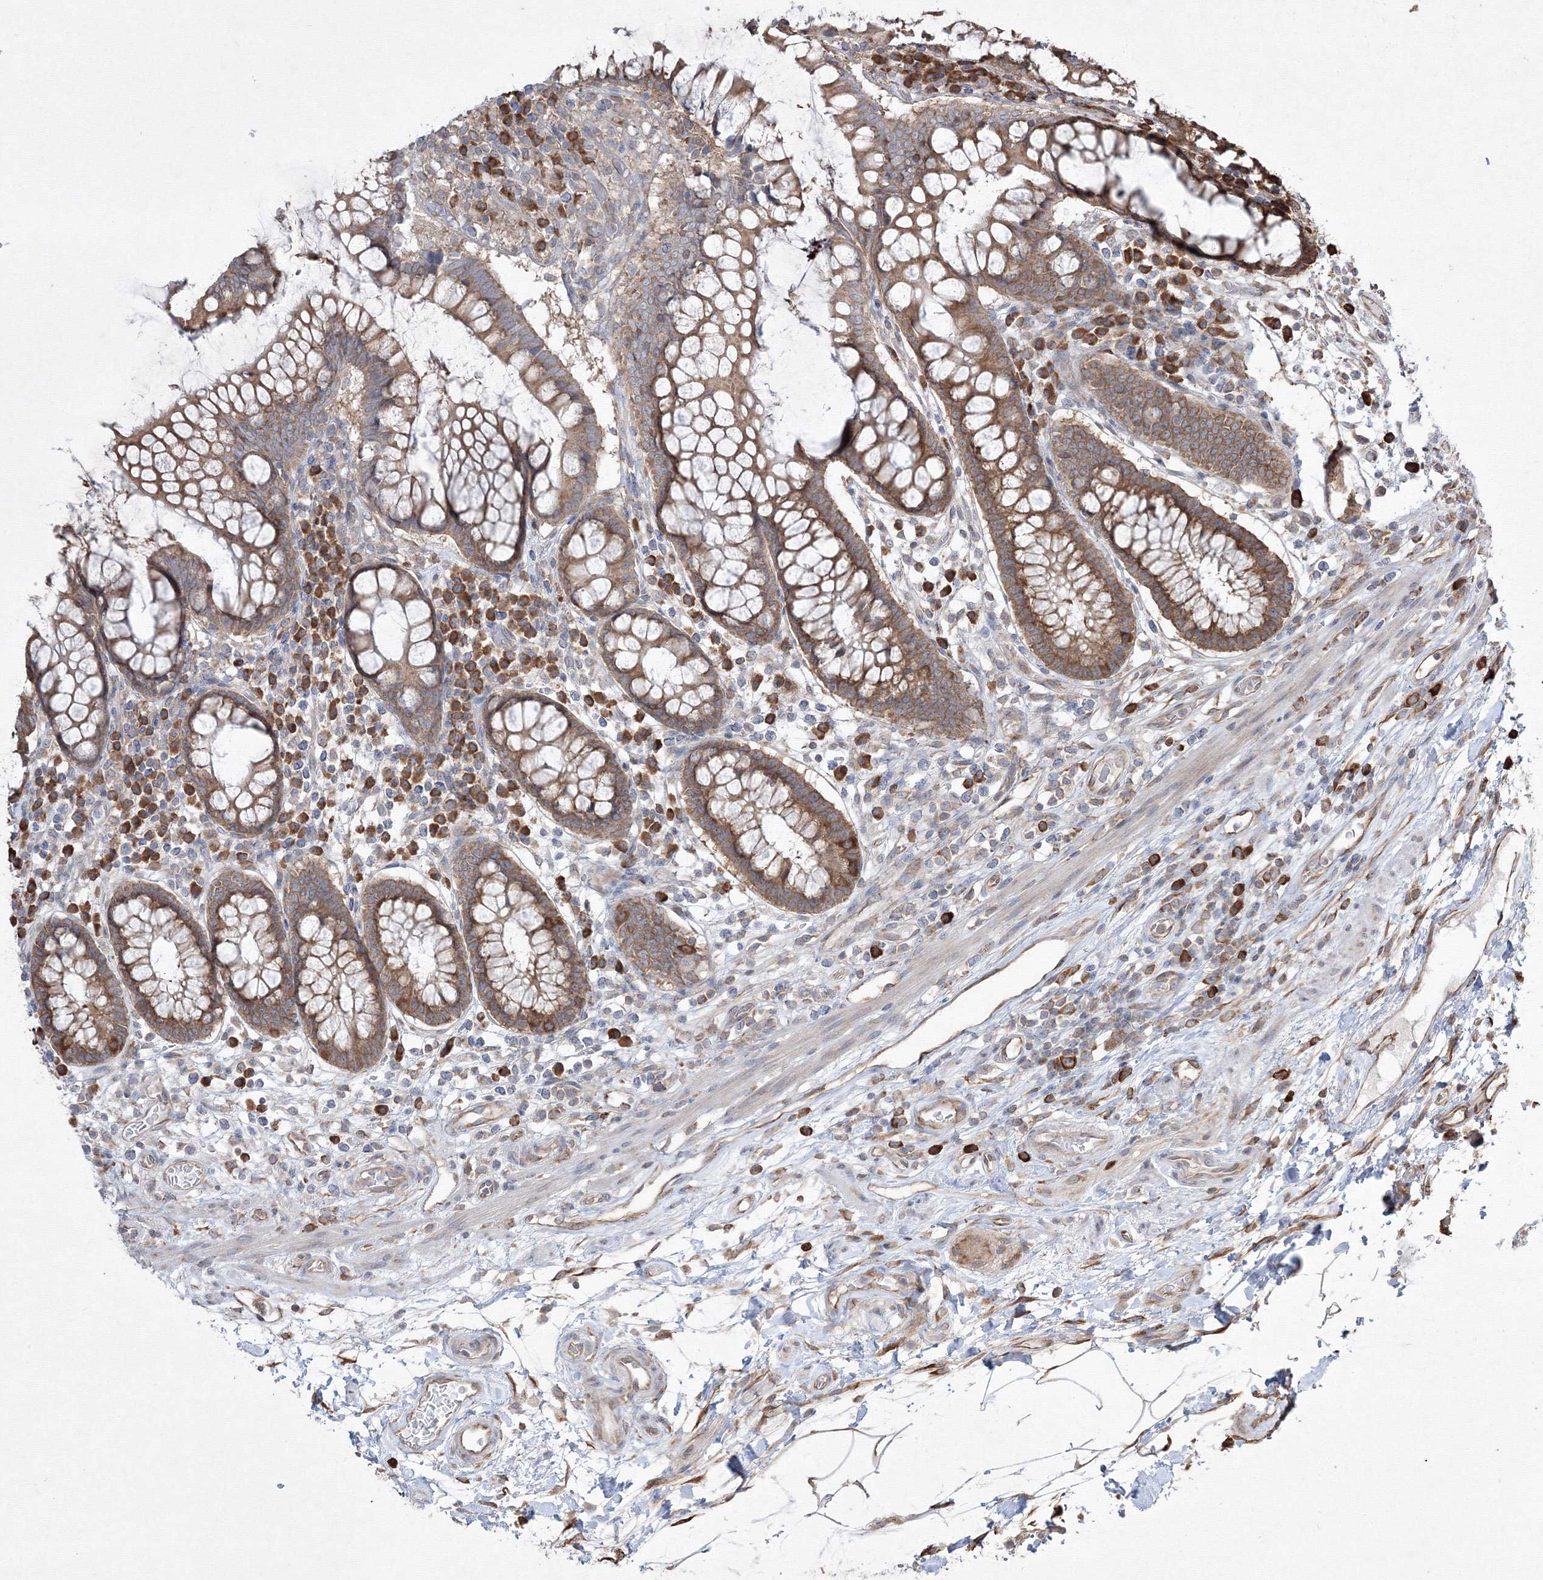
{"staining": {"intensity": "weak", "quantity": ">75%", "location": "cytoplasmic/membranous"}, "tissue": "colon", "cell_type": "Endothelial cells", "image_type": "normal", "snomed": [{"axis": "morphology", "description": "Normal tissue, NOS"}, {"axis": "topography", "description": "Colon"}], "caption": "Immunohistochemical staining of benign human colon displays >75% levels of weak cytoplasmic/membranous protein positivity in about >75% of endothelial cells.", "gene": "FBXL8", "patient": {"sex": "female", "age": 79}}